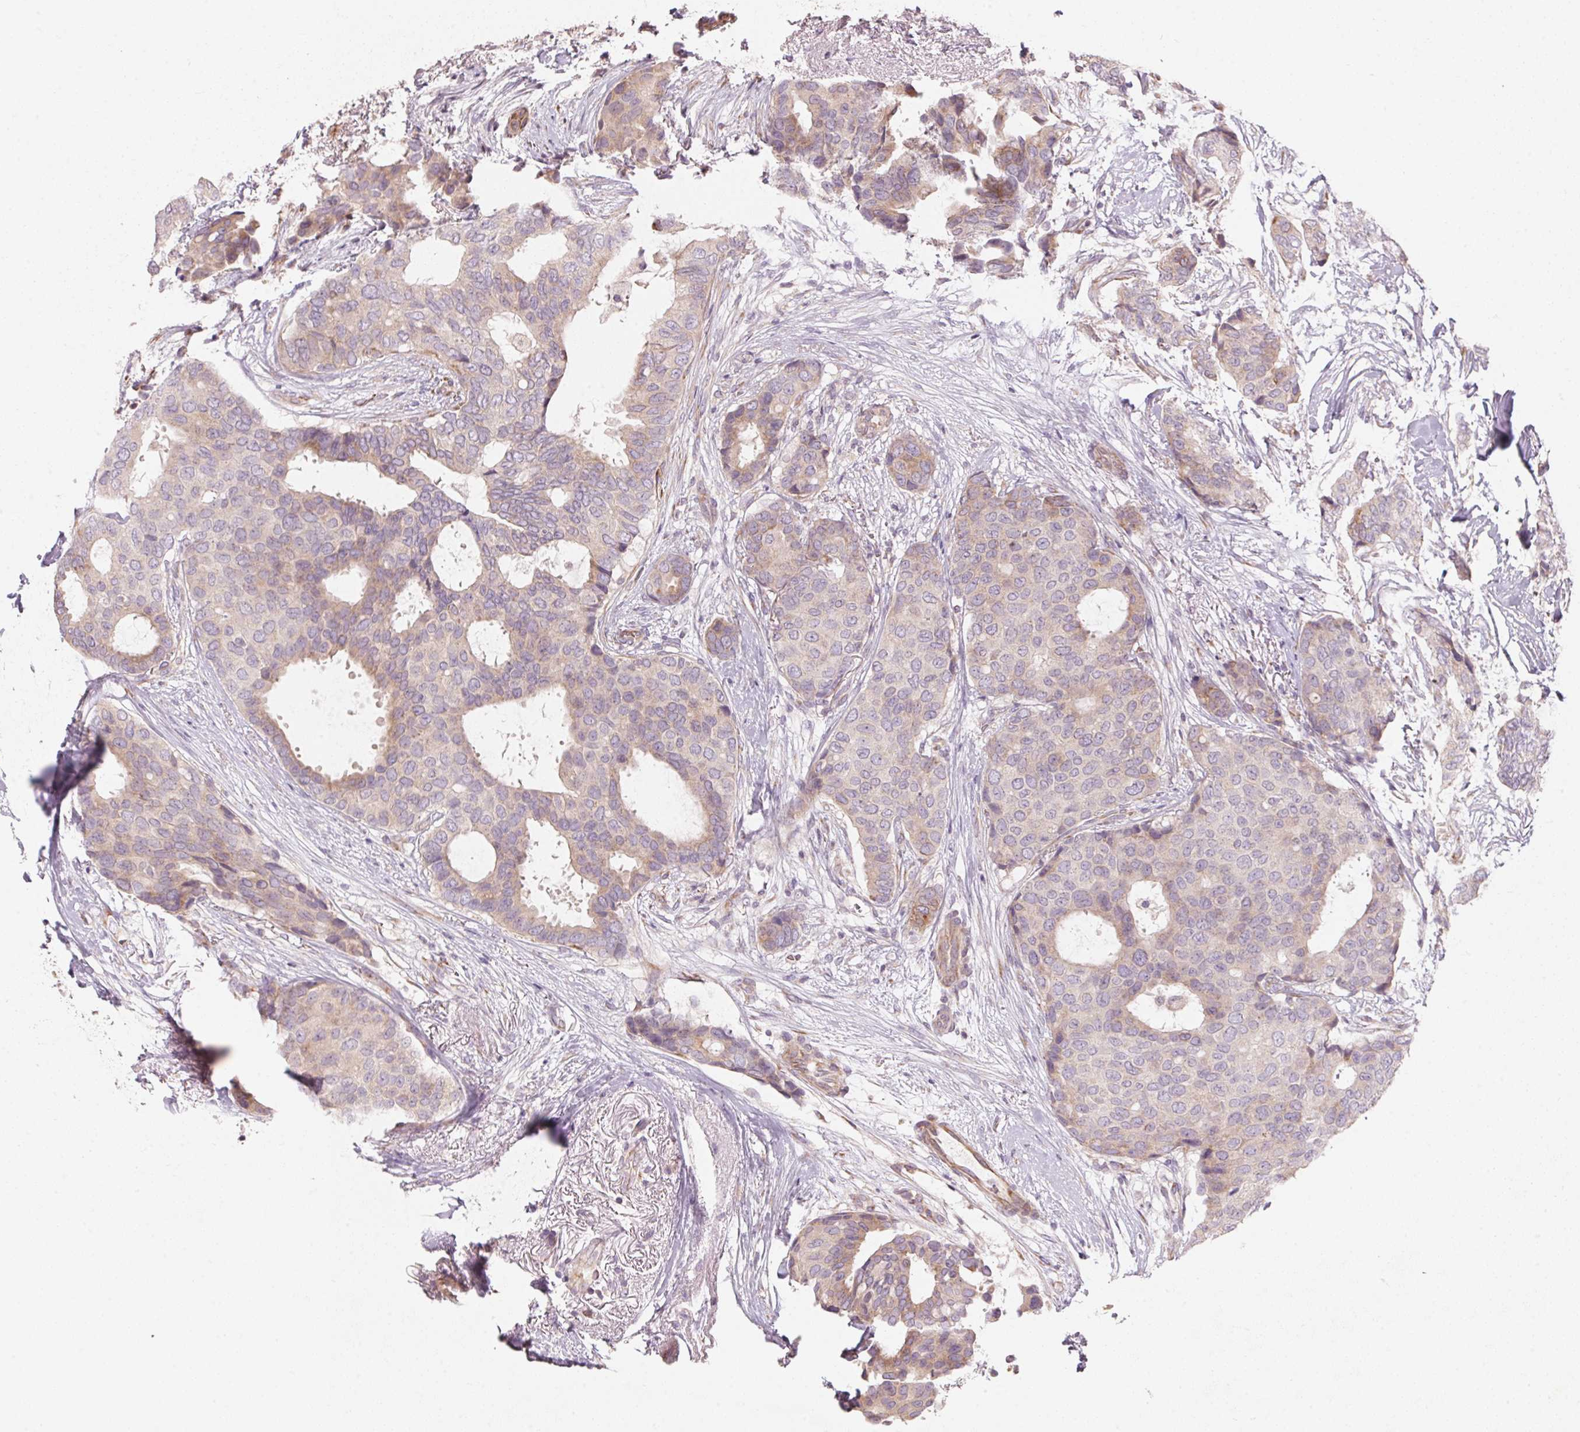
{"staining": {"intensity": "weak", "quantity": "<25%", "location": "cytoplasmic/membranous"}, "tissue": "breast cancer", "cell_type": "Tumor cells", "image_type": "cancer", "snomed": [{"axis": "morphology", "description": "Duct carcinoma"}, {"axis": "topography", "description": "Breast"}], "caption": "Tumor cells are negative for protein expression in human breast infiltrating ductal carcinoma.", "gene": "BLOC1S2", "patient": {"sex": "female", "age": 75}}